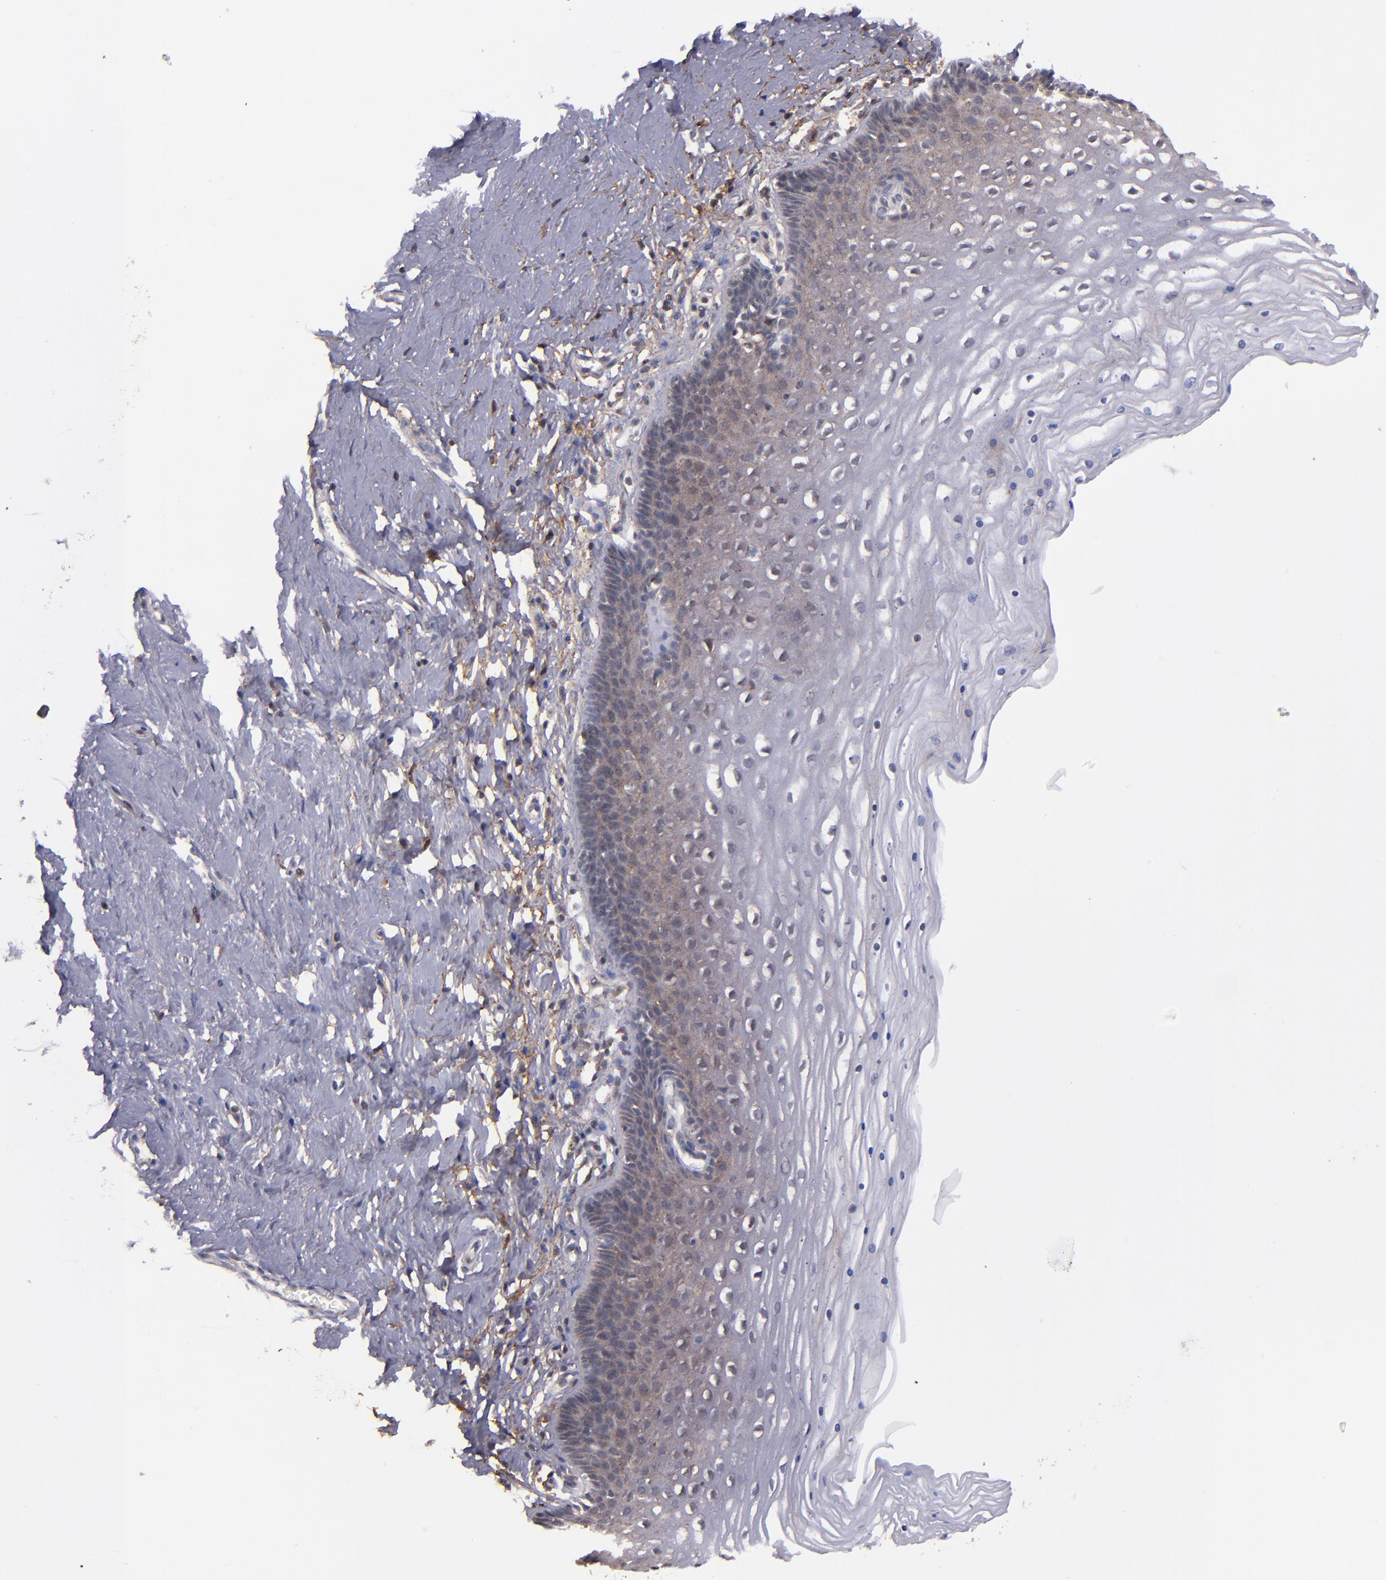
{"staining": {"intensity": "moderate", "quantity": "25%-75%", "location": "cytoplasmic/membranous"}, "tissue": "cervix", "cell_type": "Glandular cells", "image_type": "normal", "snomed": [{"axis": "morphology", "description": "Normal tissue, NOS"}, {"axis": "topography", "description": "Cervix"}], "caption": "IHC histopathology image of normal cervix stained for a protein (brown), which displays medium levels of moderate cytoplasmic/membranous staining in about 25%-75% of glandular cells.", "gene": "ZFYVE1", "patient": {"sex": "female", "age": 39}}